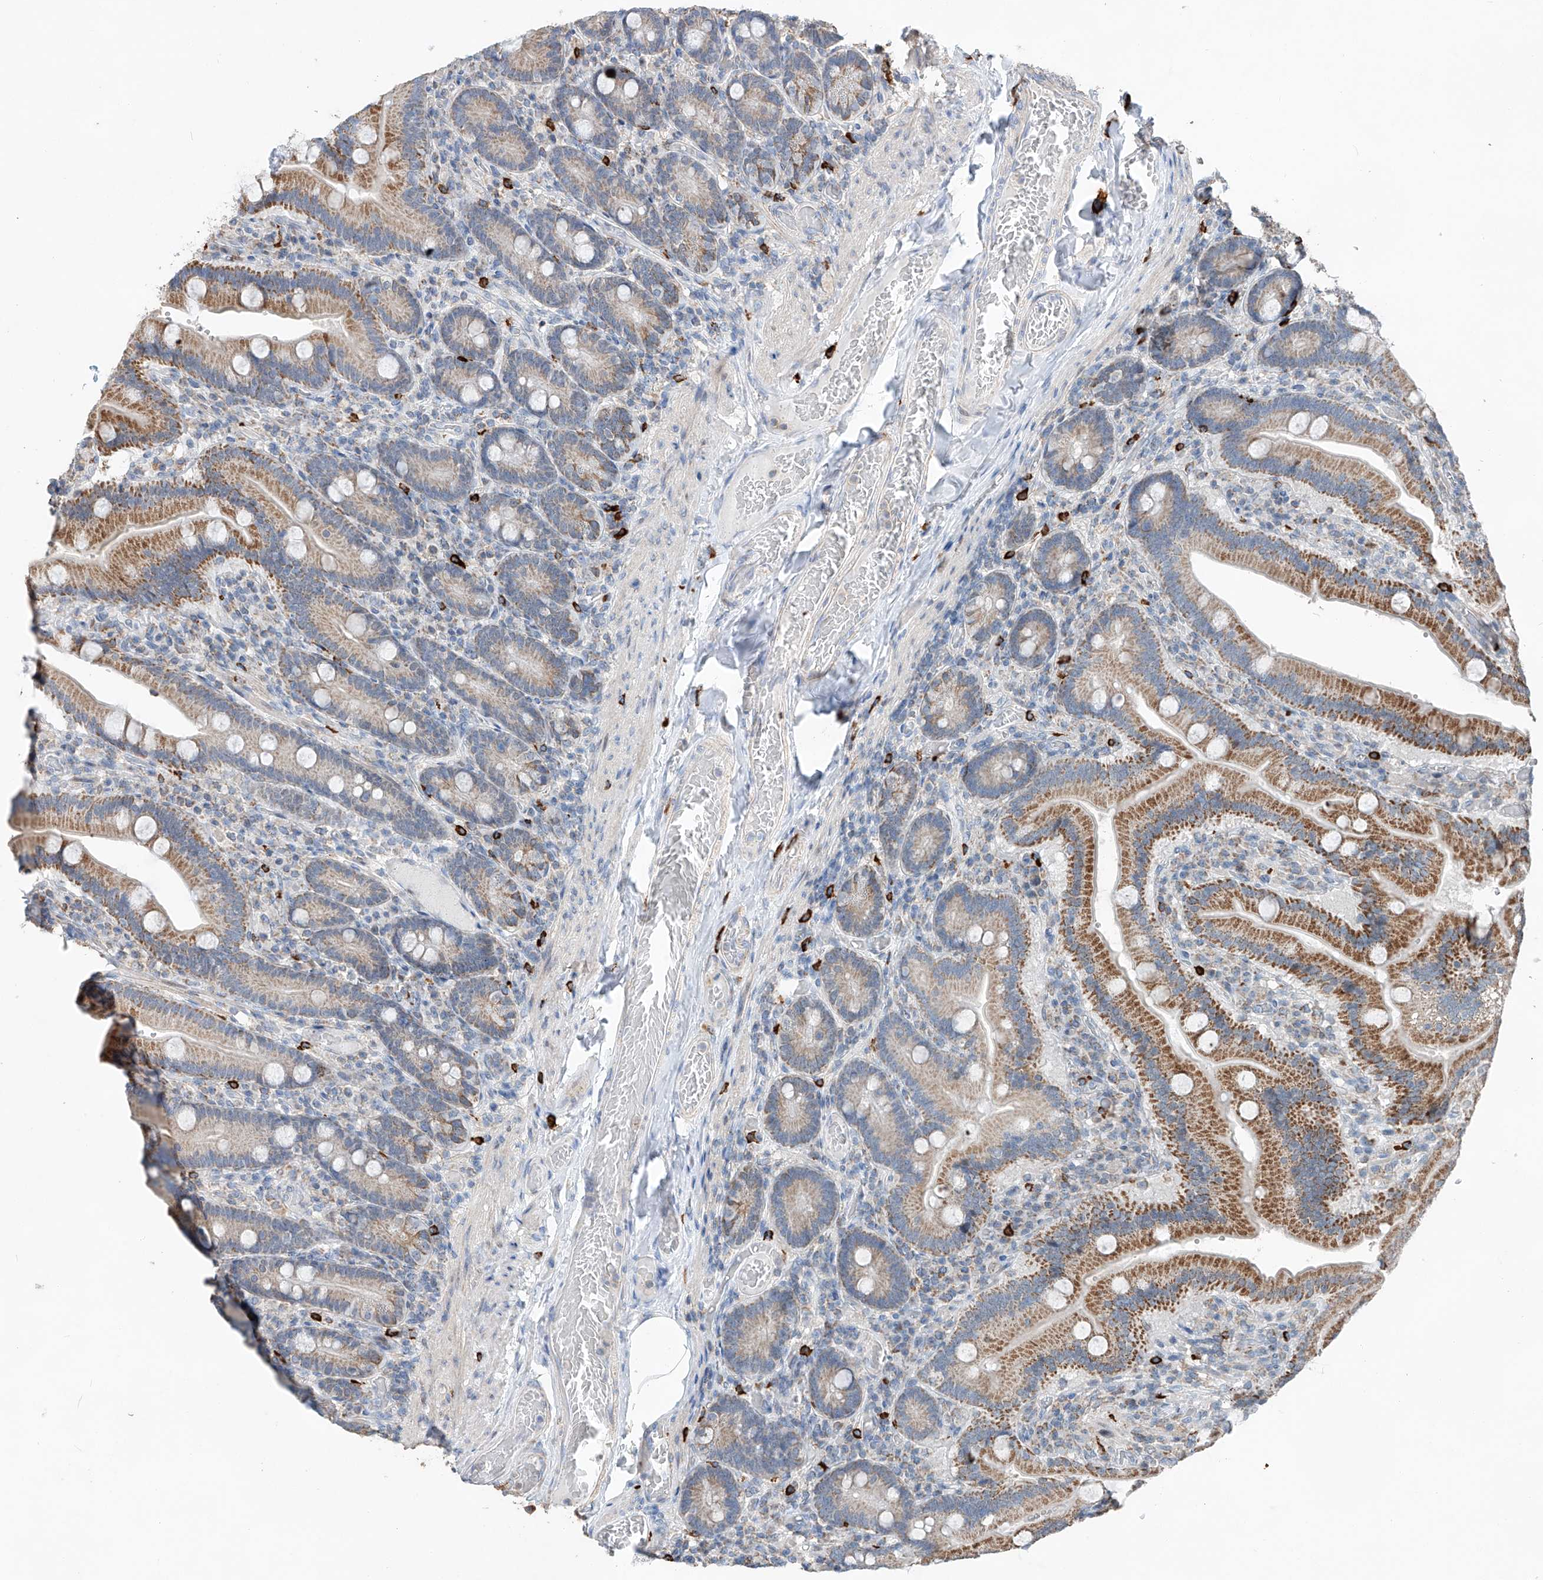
{"staining": {"intensity": "moderate", "quantity": ">75%", "location": "cytoplasmic/membranous"}, "tissue": "duodenum", "cell_type": "Glandular cells", "image_type": "normal", "snomed": [{"axis": "morphology", "description": "Normal tissue, NOS"}, {"axis": "topography", "description": "Duodenum"}], "caption": "Immunohistochemical staining of normal human duodenum displays medium levels of moderate cytoplasmic/membranous positivity in approximately >75% of glandular cells.", "gene": "KLF15", "patient": {"sex": "female", "age": 62}}